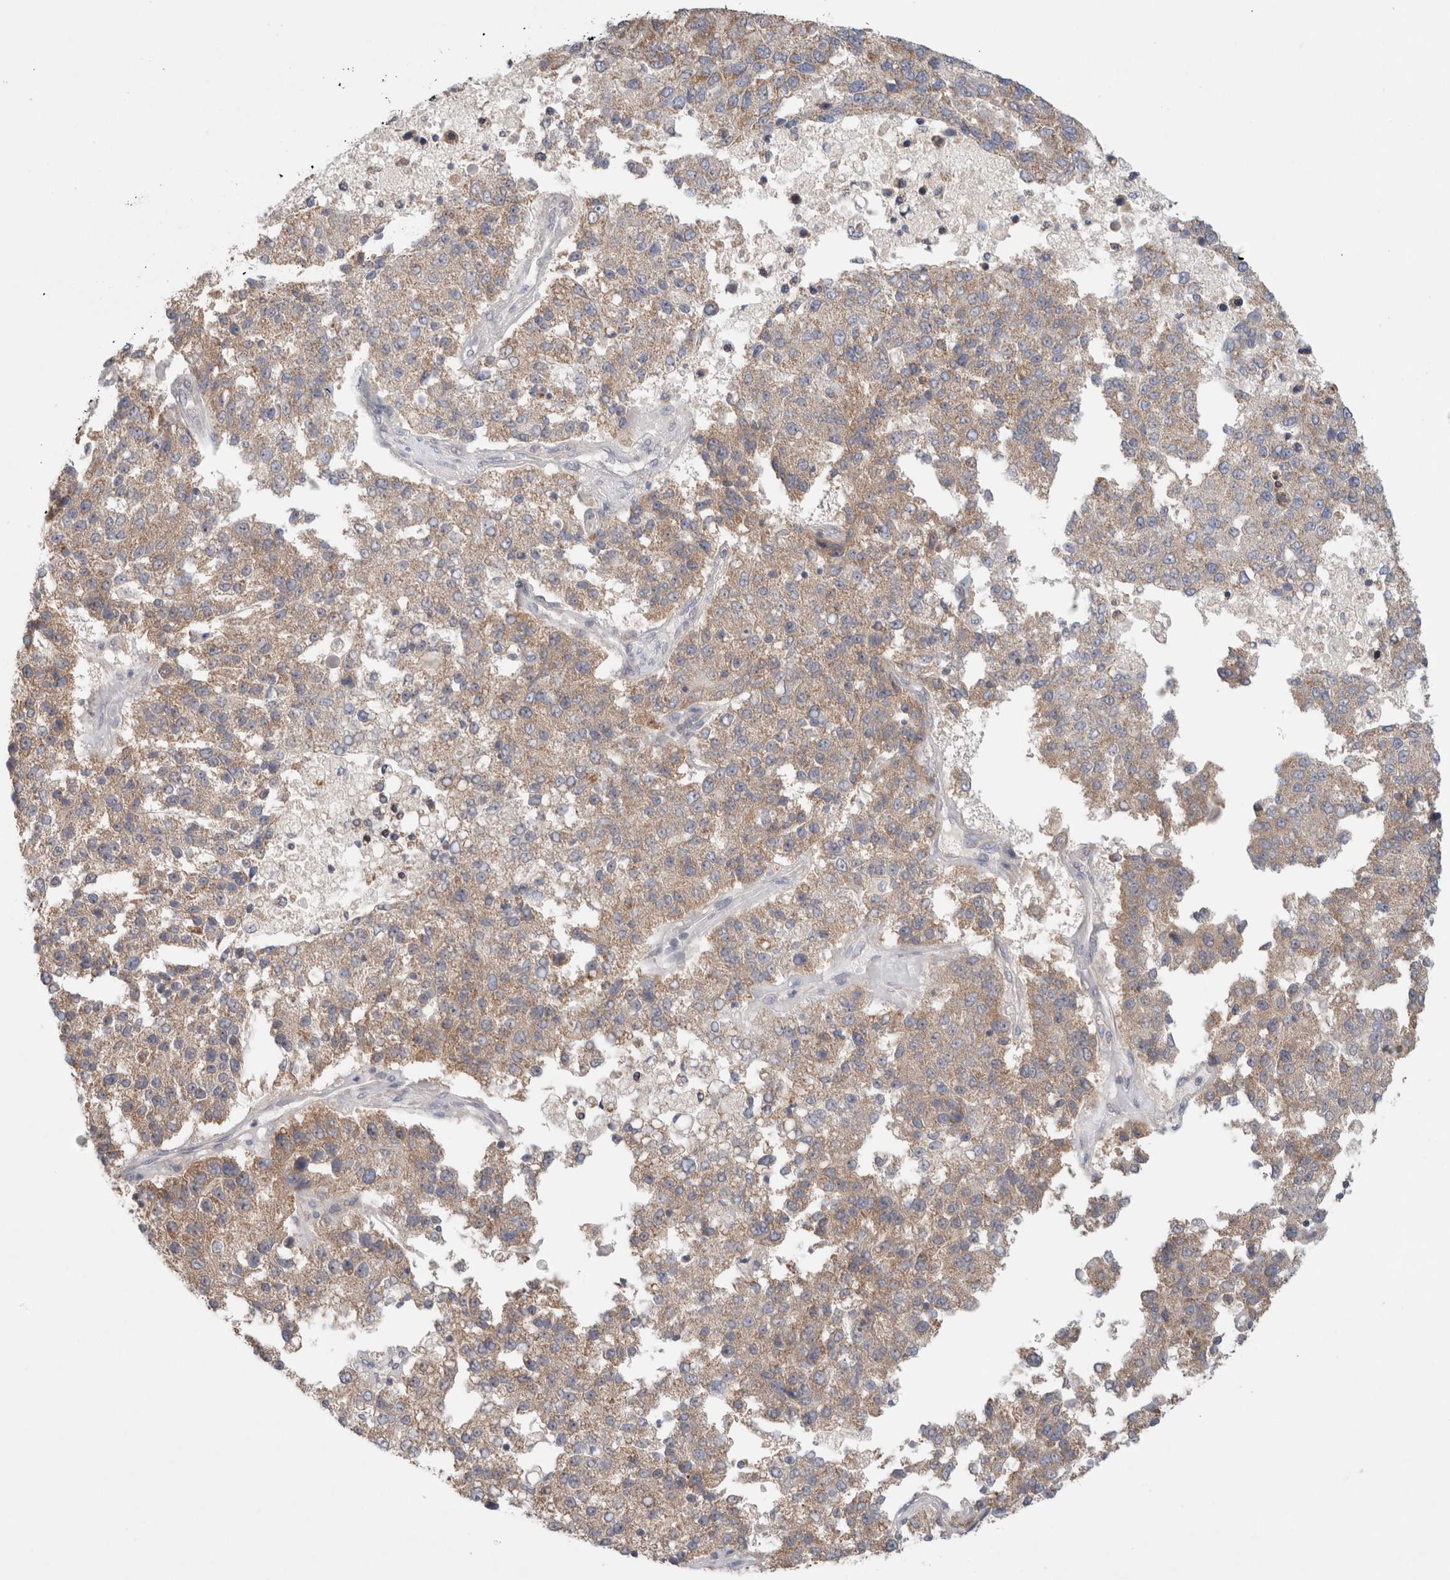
{"staining": {"intensity": "moderate", "quantity": ">75%", "location": "cytoplasmic/membranous"}, "tissue": "pancreatic cancer", "cell_type": "Tumor cells", "image_type": "cancer", "snomed": [{"axis": "morphology", "description": "Adenocarcinoma, NOS"}, {"axis": "topography", "description": "Pancreas"}], "caption": "Tumor cells demonstrate medium levels of moderate cytoplasmic/membranous positivity in approximately >75% of cells in human pancreatic cancer (adenocarcinoma).", "gene": "ERI3", "patient": {"sex": "female", "age": 61}}